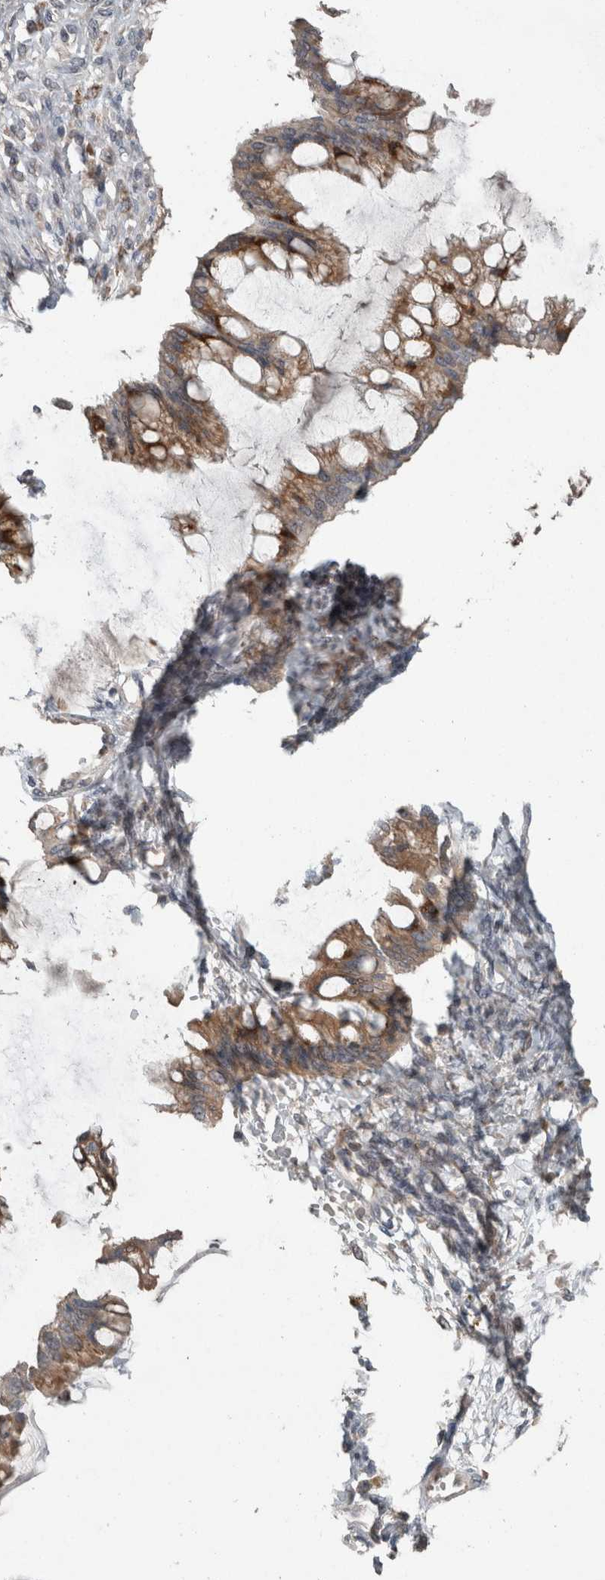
{"staining": {"intensity": "moderate", "quantity": ">75%", "location": "cytoplasmic/membranous"}, "tissue": "ovarian cancer", "cell_type": "Tumor cells", "image_type": "cancer", "snomed": [{"axis": "morphology", "description": "Cystadenocarcinoma, mucinous, NOS"}, {"axis": "topography", "description": "Ovary"}], "caption": "Ovarian cancer (mucinous cystadenocarcinoma) stained for a protein exhibits moderate cytoplasmic/membranous positivity in tumor cells.", "gene": "KNTC1", "patient": {"sex": "female", "age": 73}}